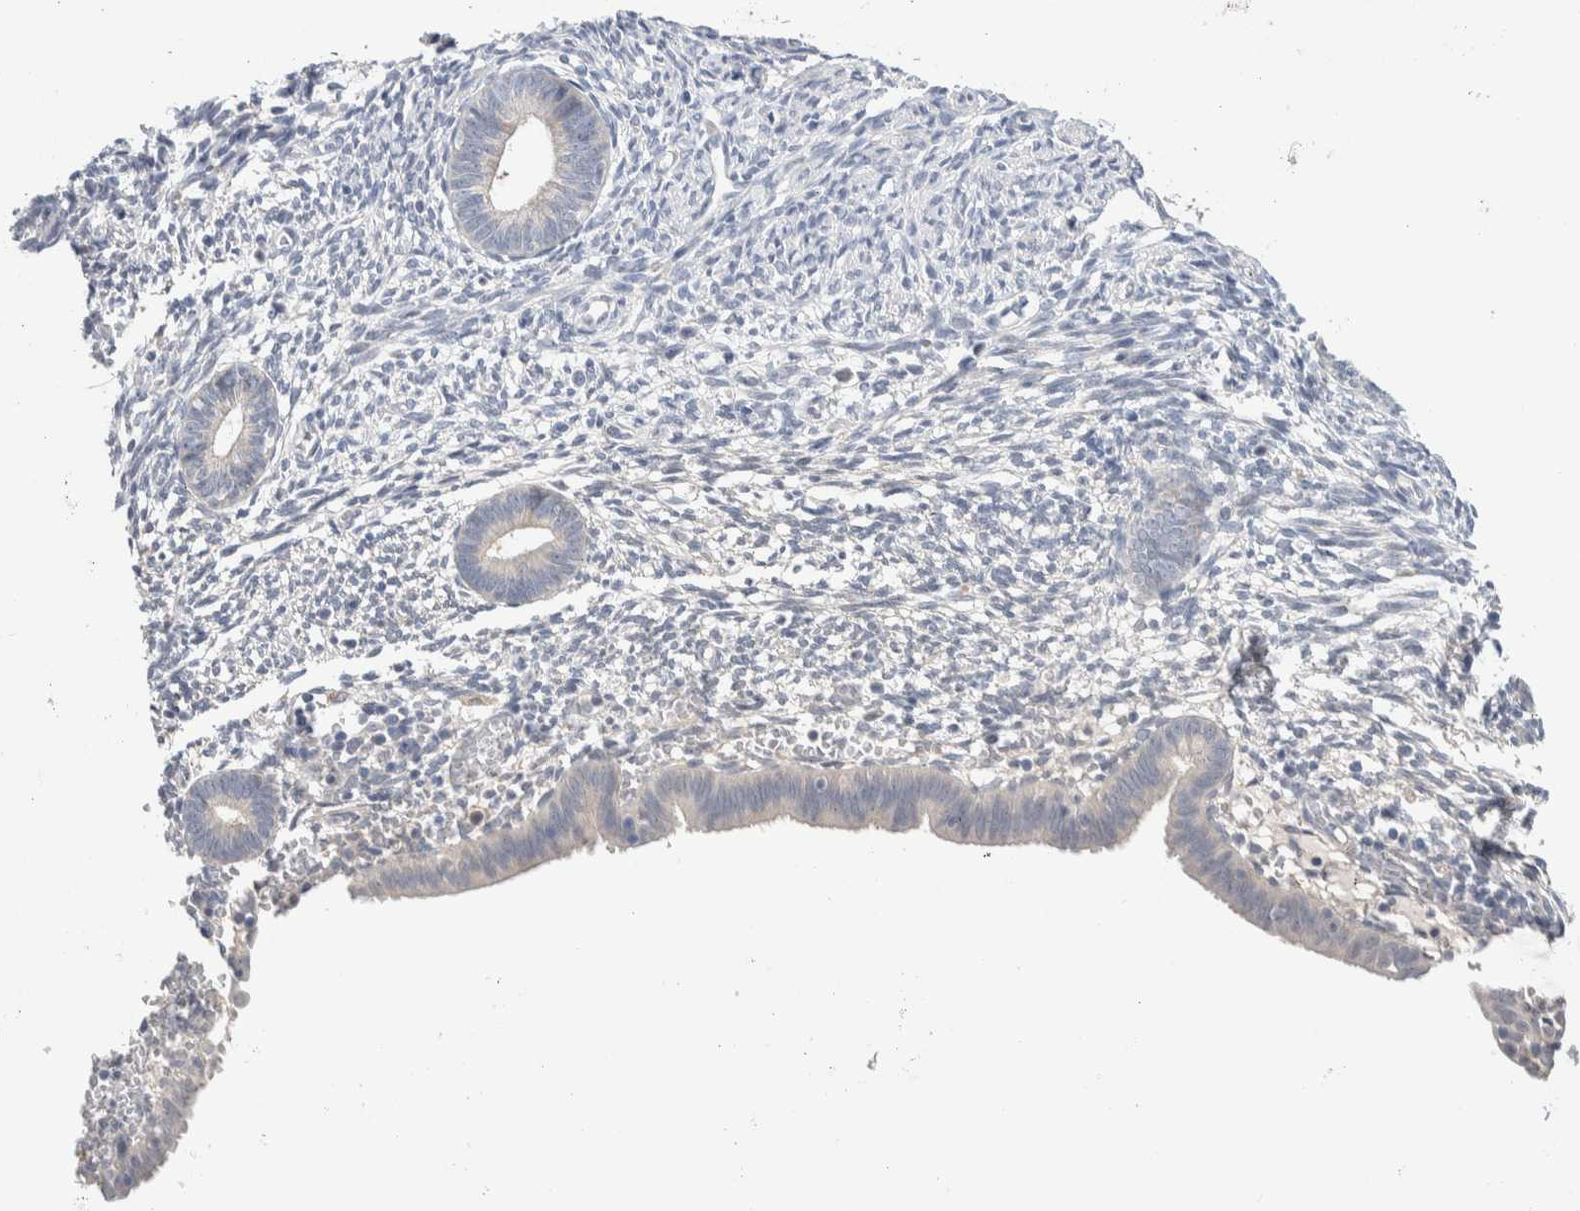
{"staining": {"intensity": "negative", "quantity": "none", "location": "none"}, "tissue": "endometrium", "cell_type": "Cells in endometrial stroma", "image_type": "normal", "snomed": [{"axis": "morphology", "description": "Normal tissue, NOS"}, {"axis": "morphology", "description": "Atrophy, NOS"}, {"axis": "topography", "description": "Uterus"}, {"axis": "topography", "description": "Endometrium"}], "caption": "Immunohistochemical staining of normal human endometrium exhibits no significant expression in cells in endometrial stroma.", "gene": "DNAJB6", "patient": {"sex": "female", "age": 68}}